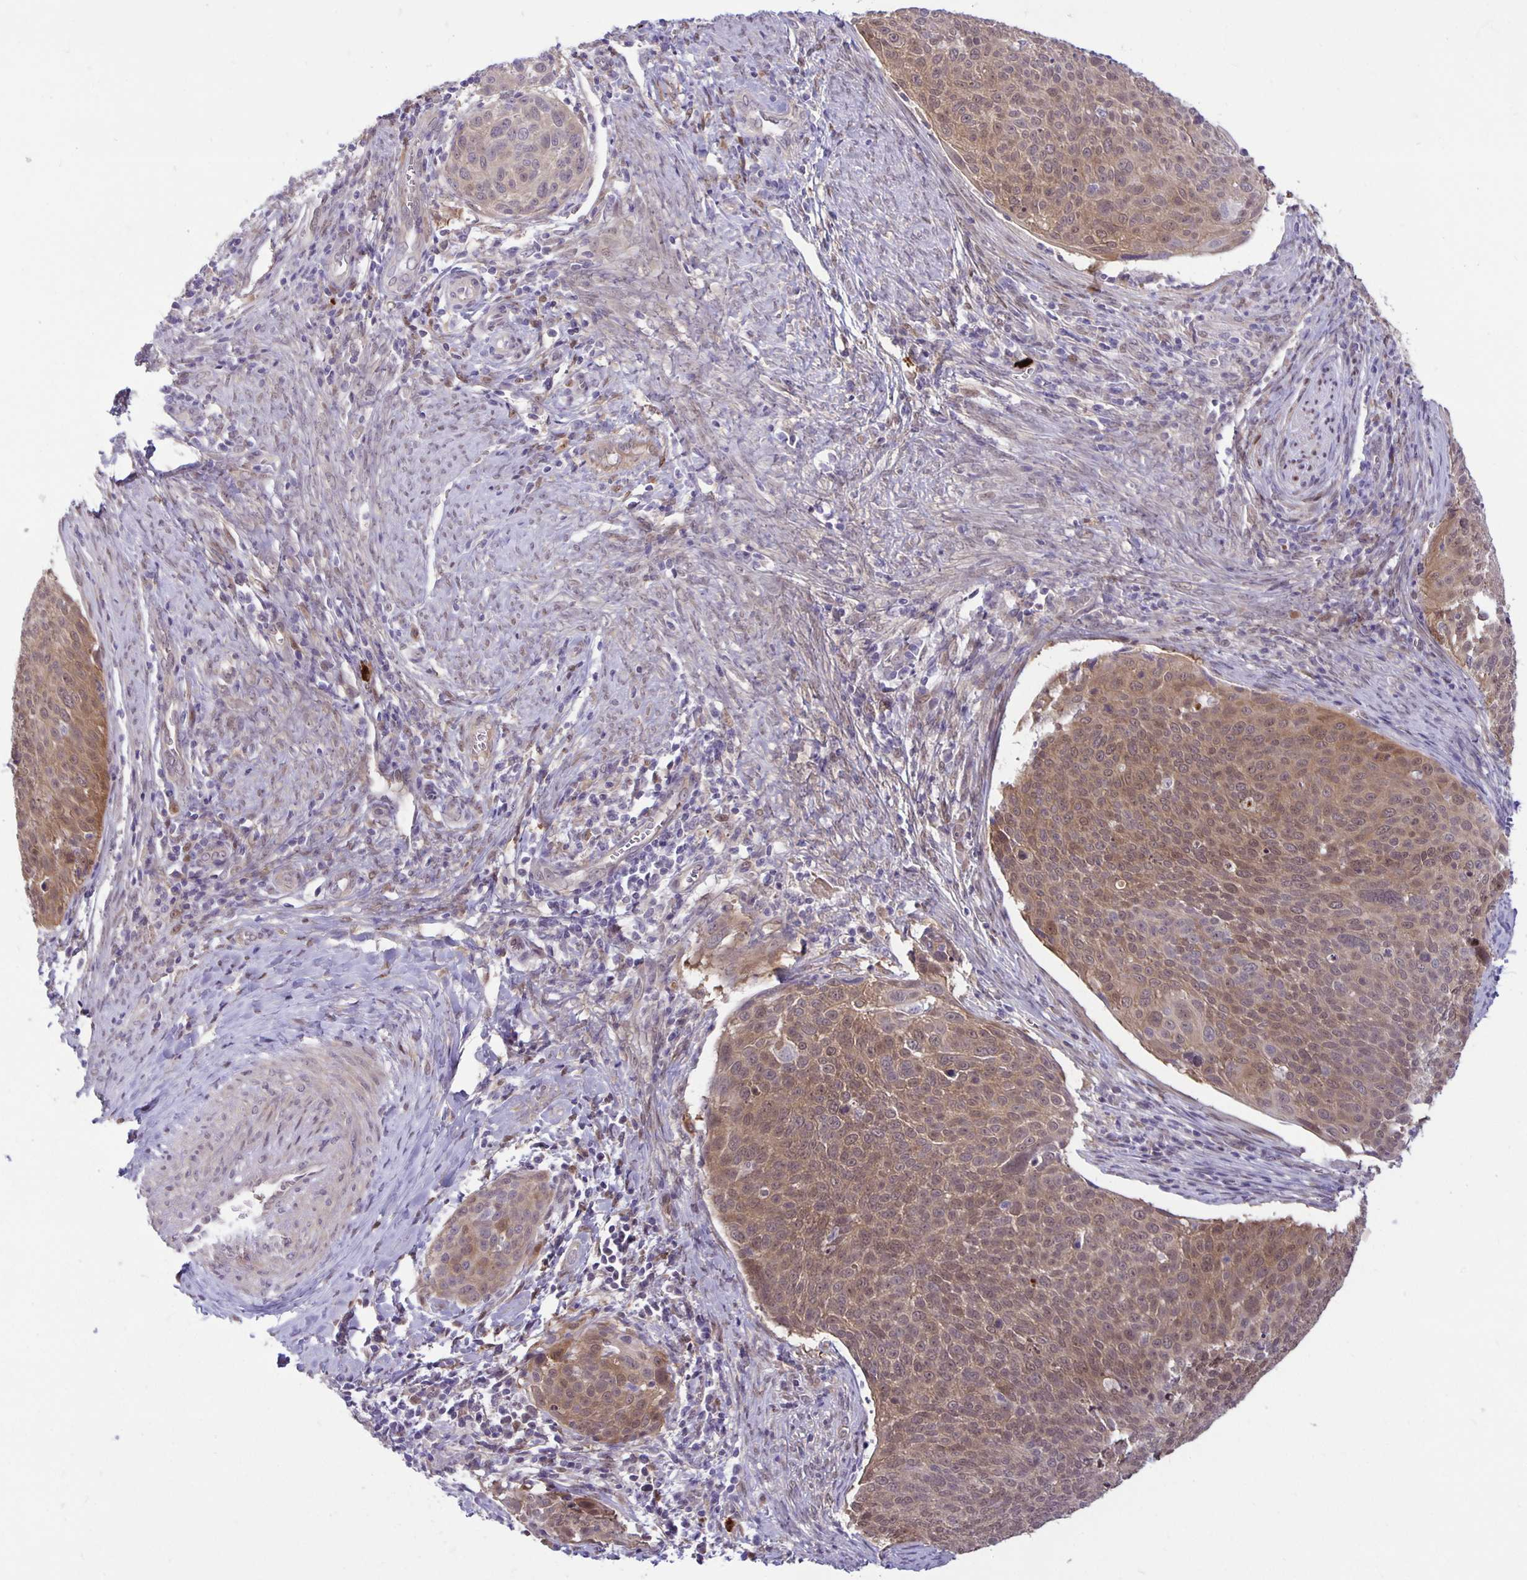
{"staining": {"intensity": "weak", "quantity": ">75%", "location": "cytoplasmic/membranous"}, "tissue": "cervical cancer", "cell_type": "Tumor cells", "image_type": "cancer", "snomed": [{"axis": "morphology", "description": "Squamous cell carcinoma, NOS"}, {"axis": "topography", "description": "Cervix"}], "caption": "A photomicrograph of cervical cancer stained for a protein shows weak cytoplasmic/membranous brown staining in tumor cells.", "gene": "TAX1BP3", "patient": {"sex": "female", "age": 39}}